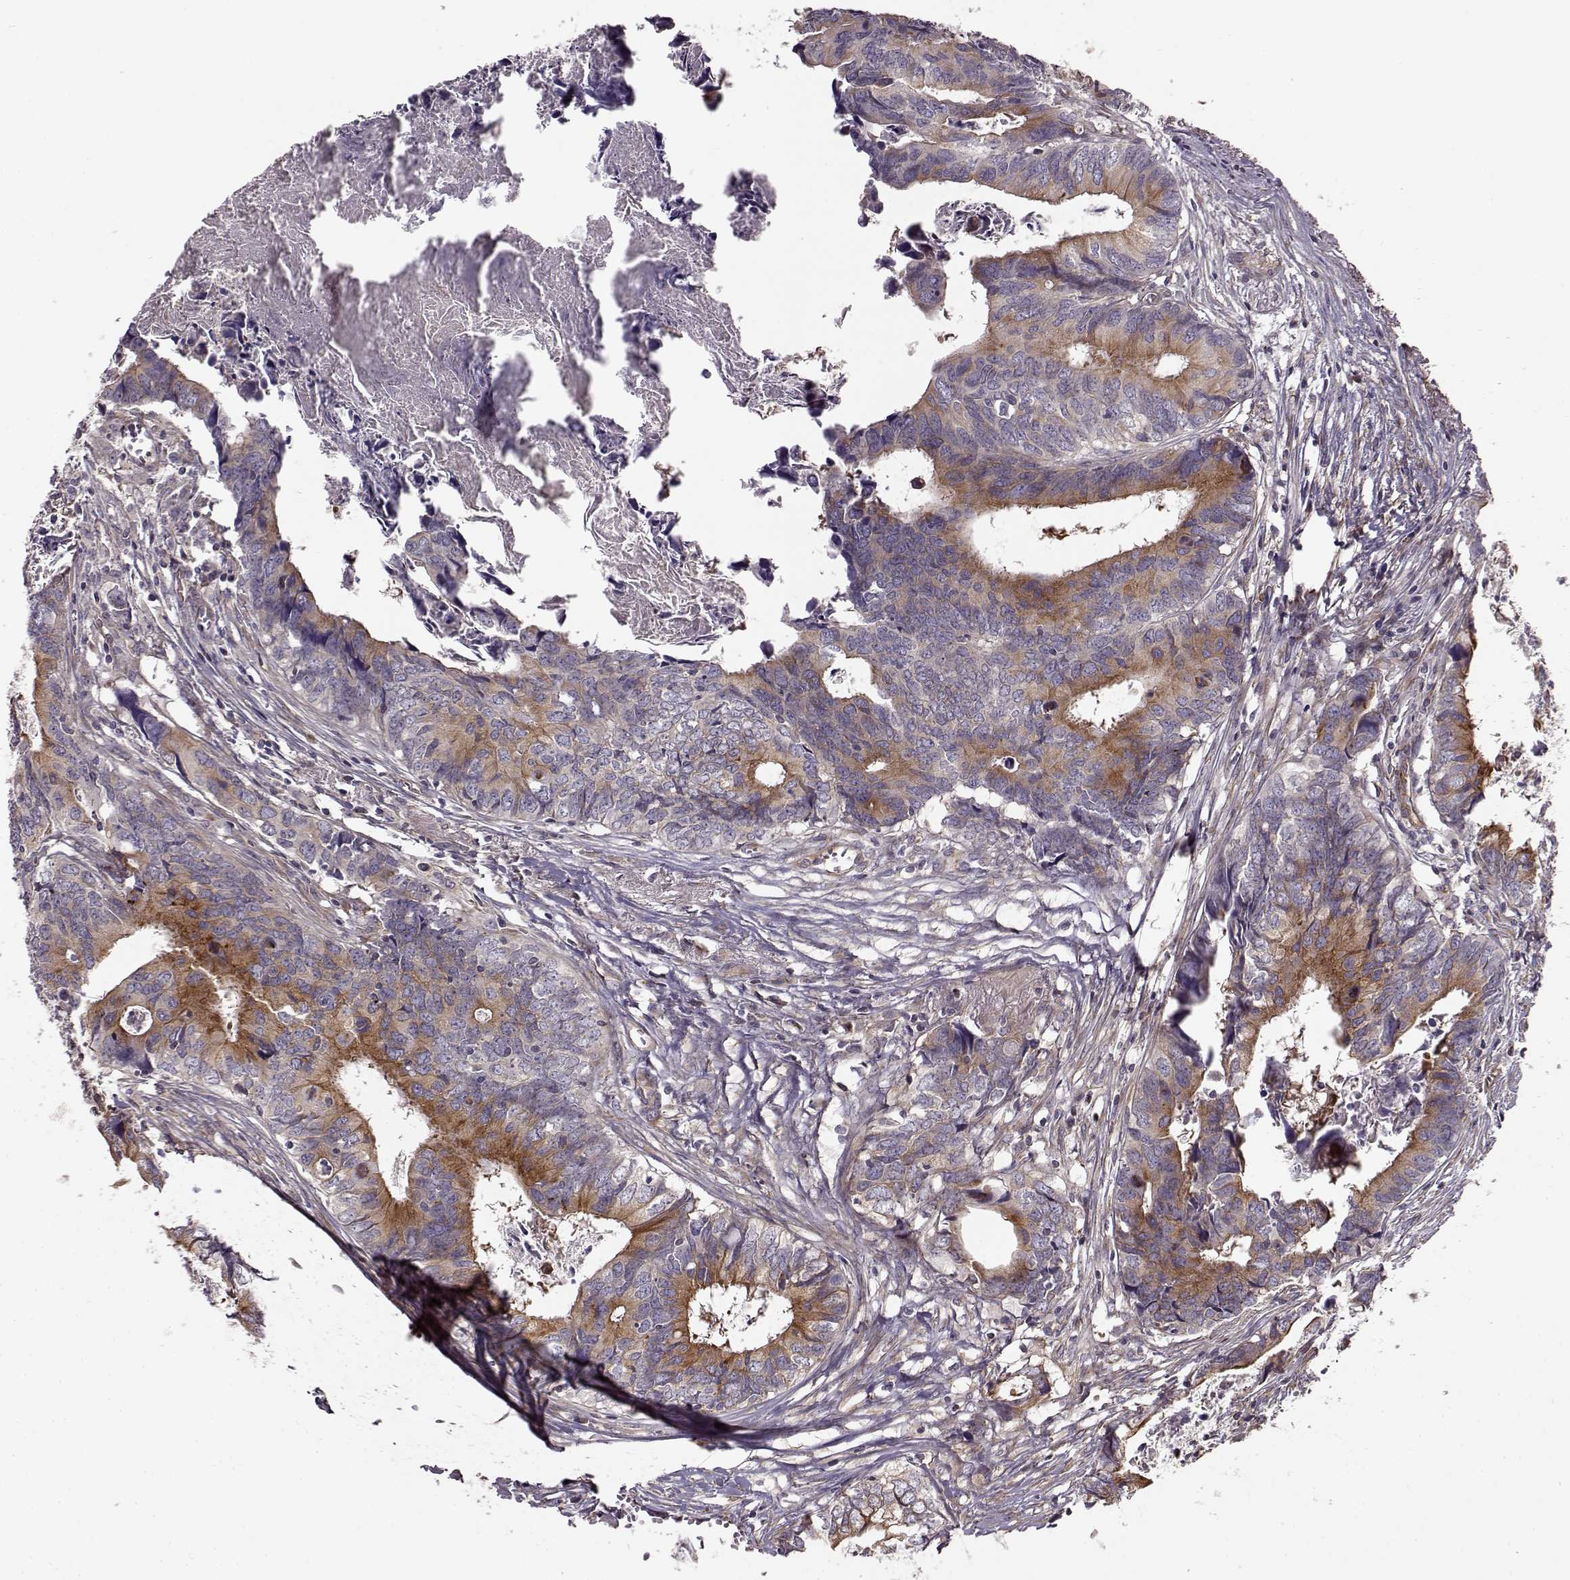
{"staining": {"intensity": "moderate", "quantity": "25%-75%", "location": "cytoplasmic/membranous"}, "tissue": "colorectal cancer", "cell_type": "Tumor cells", "image_type": "cancer", "snomed": [{"axis": "morphology", "description": "Adenocarcinoma, NOS"}, {"axis": "topography", "description": "Colon"}], "caption": "This micrograph demonstrates colorectal adenocarcinoma stained with immunohistochemistry to label a protein in brown. The cytoplasmic/membranous of tumor cells show moderate positivity for the protein. Nuclei are counter-stained blue.", "gene": "MTR", "patient": {"sex": "female", "age": 82}}